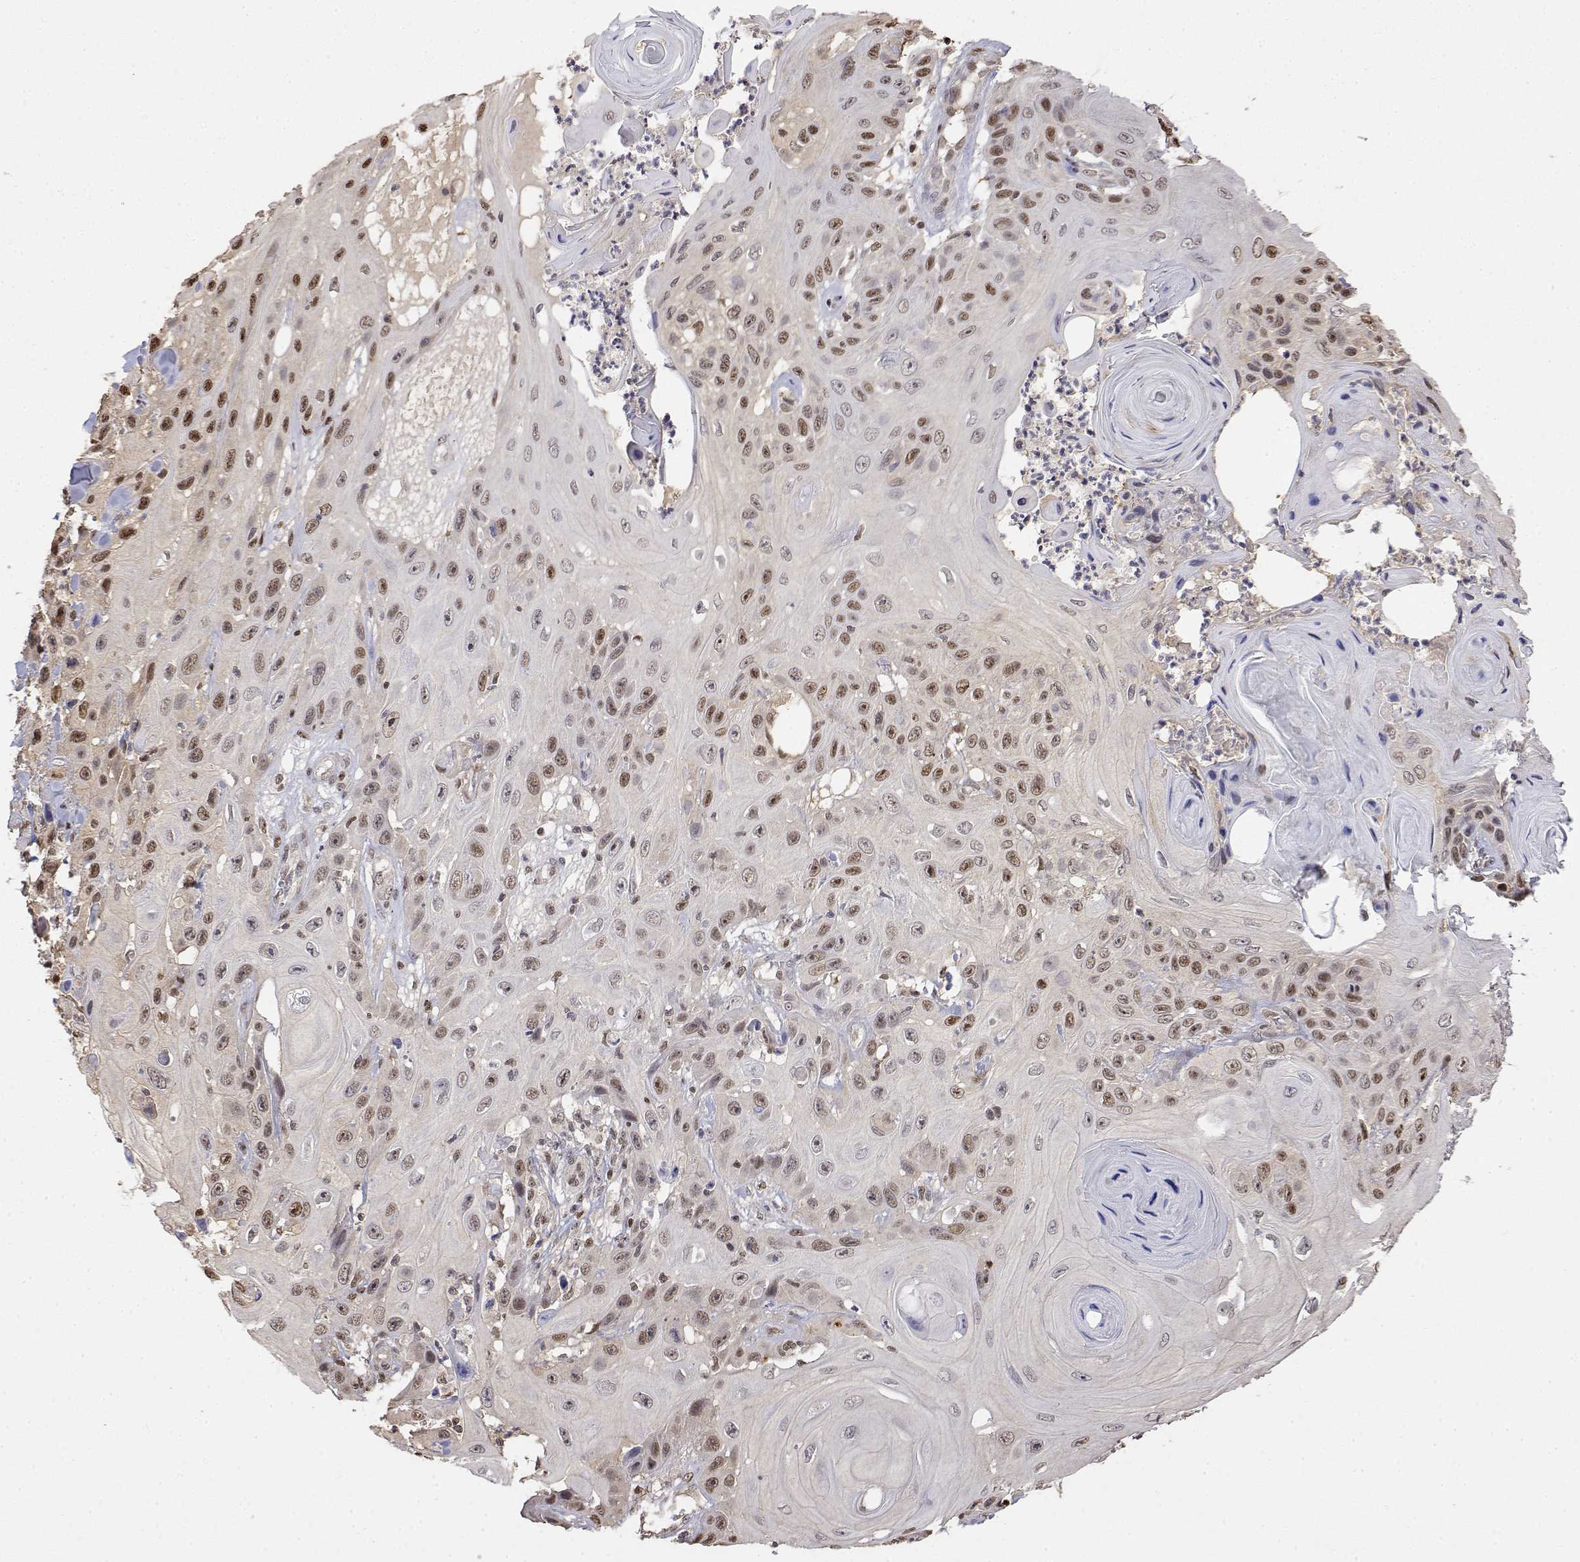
{"staining": {"intensity": "moderate", "quantity": "25%-75%", "location": "nuclear"}, "tissue": "skin cancer", "cell_type": "Tumor cells", "image_type": "cancer", "snomed": [{"axis": "morphology", "description": "Squamous cell carcinoma, NOS"}, {"axis": "topography", "description": "Skin"}], "caption": "Skin cancer stained for a protein (brown) reveals moderate nuclear positive positivity in approximately 25%-75% of tumor cells.", "gene": "TPI1", "patient": {"sex": "male", "age": 82}}